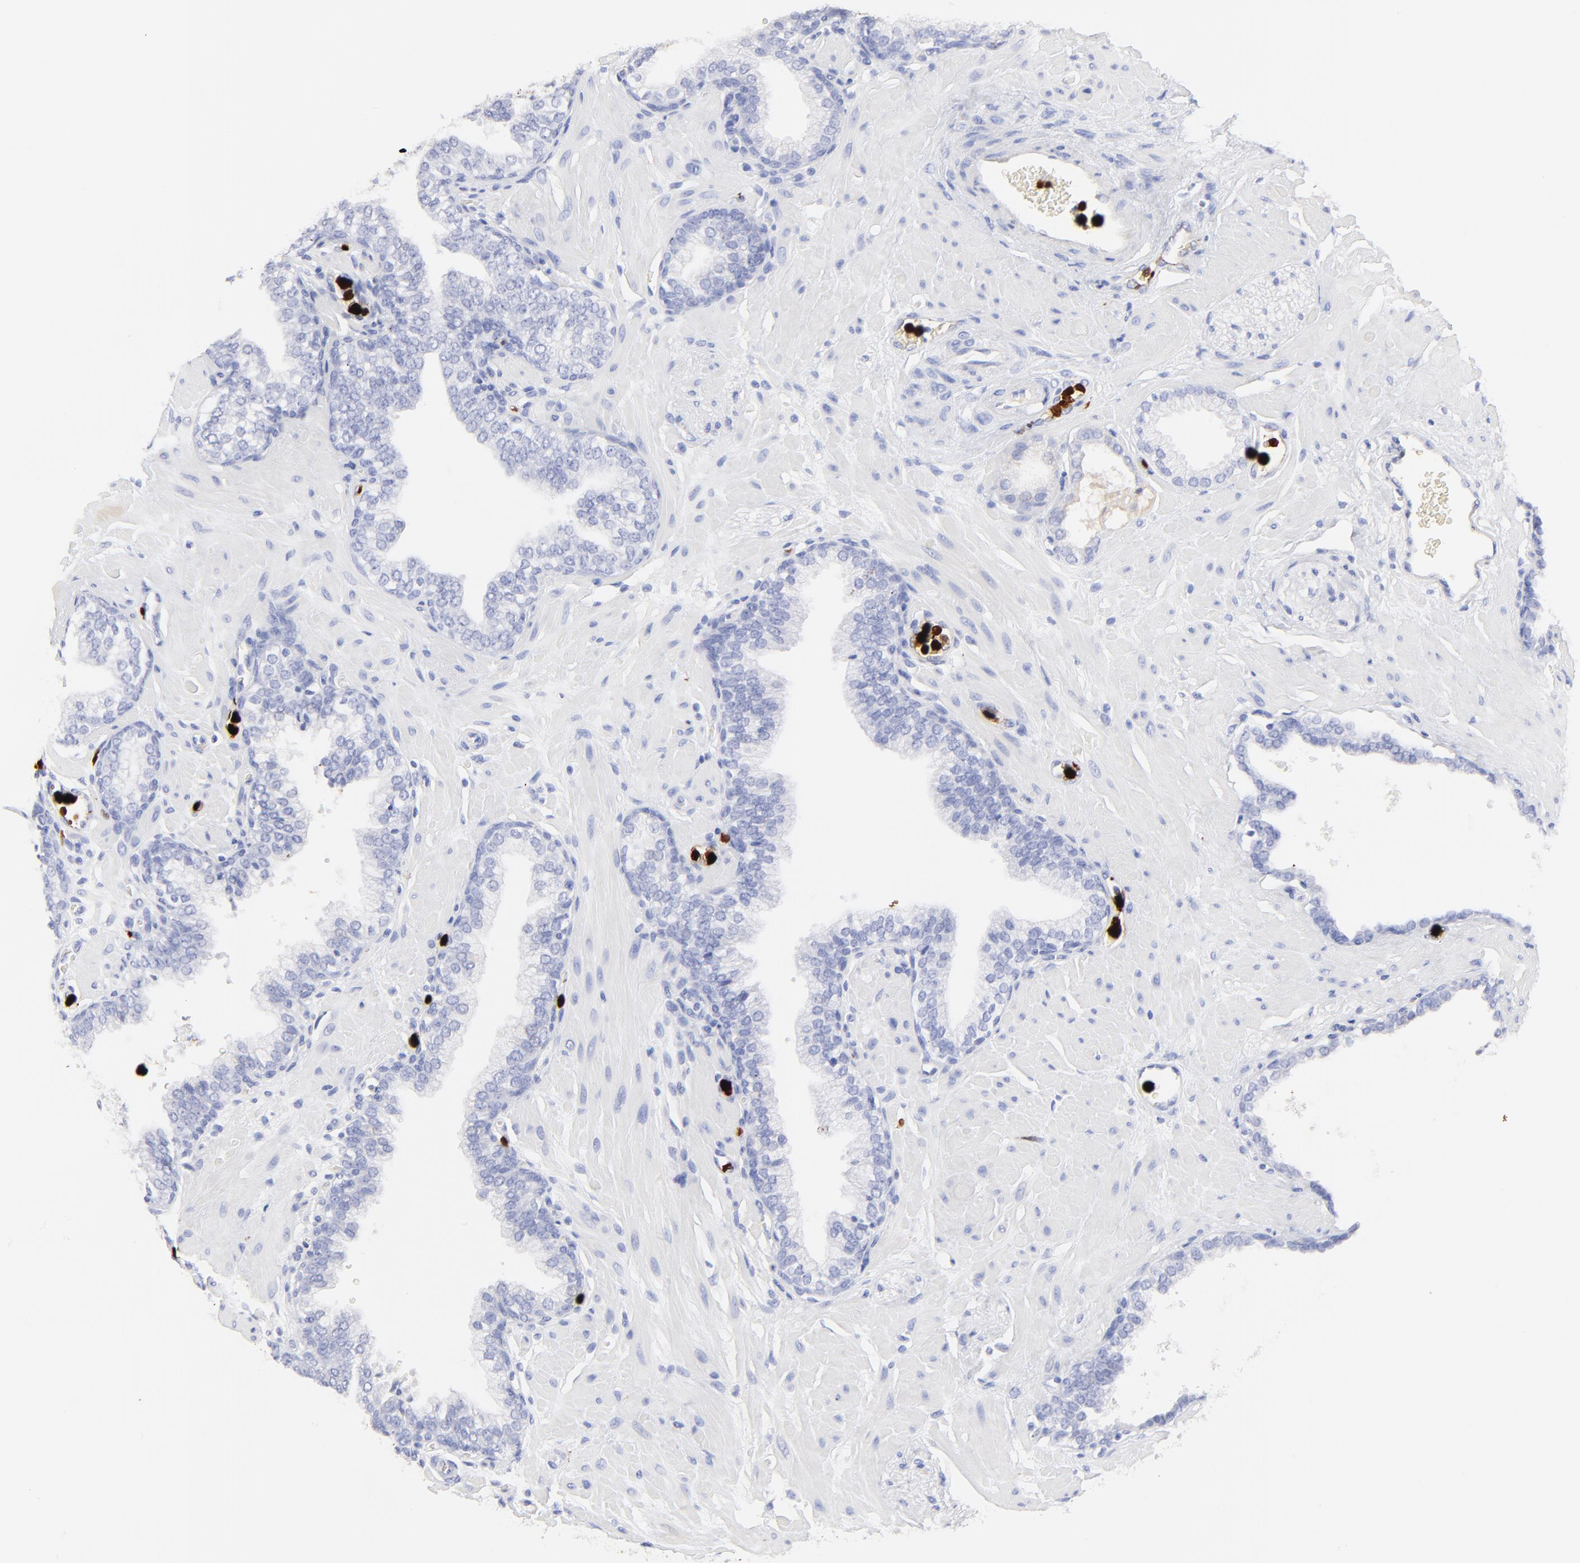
{"staining": {"intensity": "negative", "quantity": "none", "location": "none"}, "tissue": "prostate", "cell_type": "Glandular cells", "image_type": "normal", "snomed": [{"axis": "morphology", "description": "Normal tissue, NOS"}, {"axis": "topography", "description": "Prostate"}], "caption": "Glandular cells are negative for brown protein staining in benign prostate. Brightfield microscopy of IHC stained with DAB (3,3'-diaminobenzidine) (brown) and hematoxylin (blue), captured at high magnification.", "gene": "S100A12", "patient": {"sex": "male", "age": 60}}